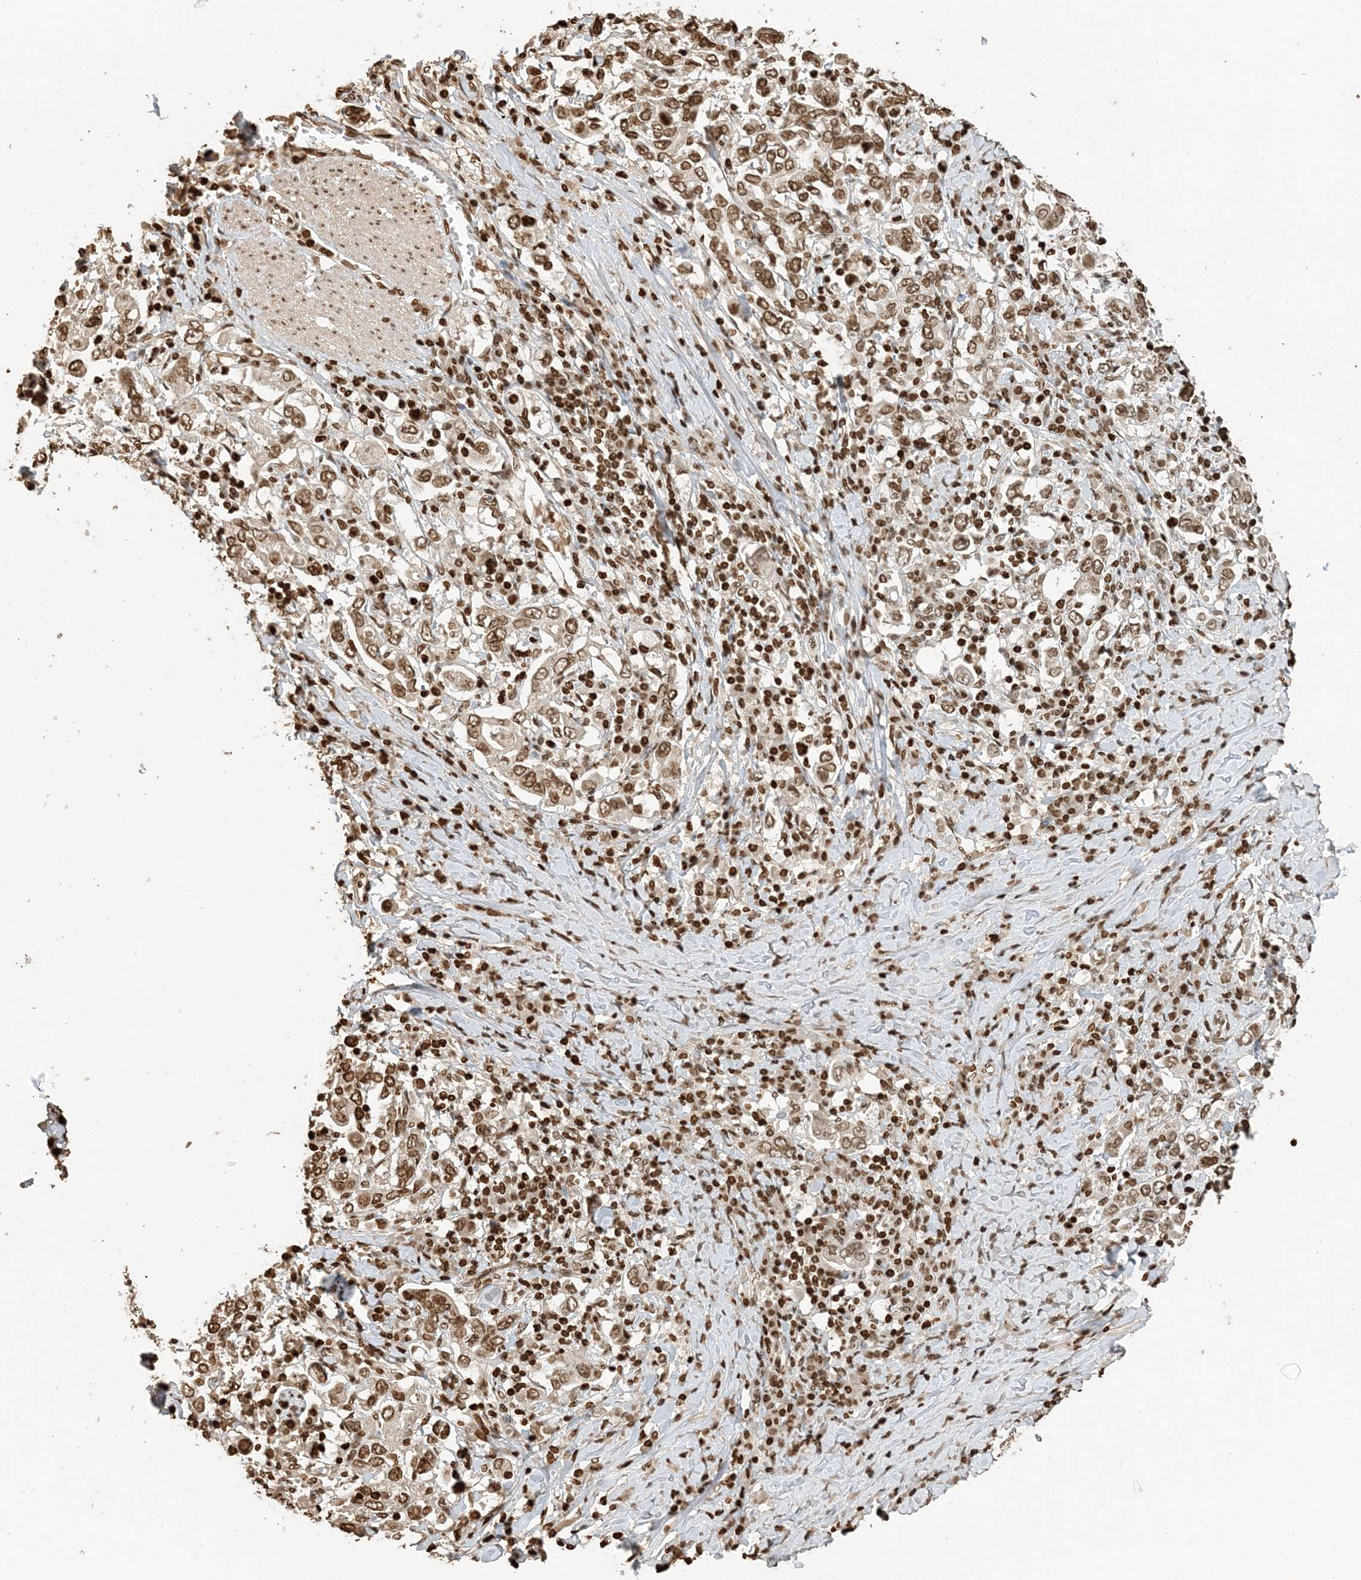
{"staining": {"intensity": "moderate", "quantity": ">75%", "location": "nuclear"}, "tissue": "stomach cancer", "cell_type": "Tumor cells", "image_type": "cancer", "snomed": [{"axis": "morphology", "description": "Adenocarcinoma, NOS"}, {"axis": "topography", "description": "Stomach, upper"}], "caption": "Moderate nuclear protein positivity is identified in approximately >75% of tumor cells in stomach cancer. (DAB (3,3'-diaminobenzidine) IHC, brown staining for protein, blue staining for nuclei).", "gene": "H3-3B", "patient": {"sex": "male", "age": 62}}